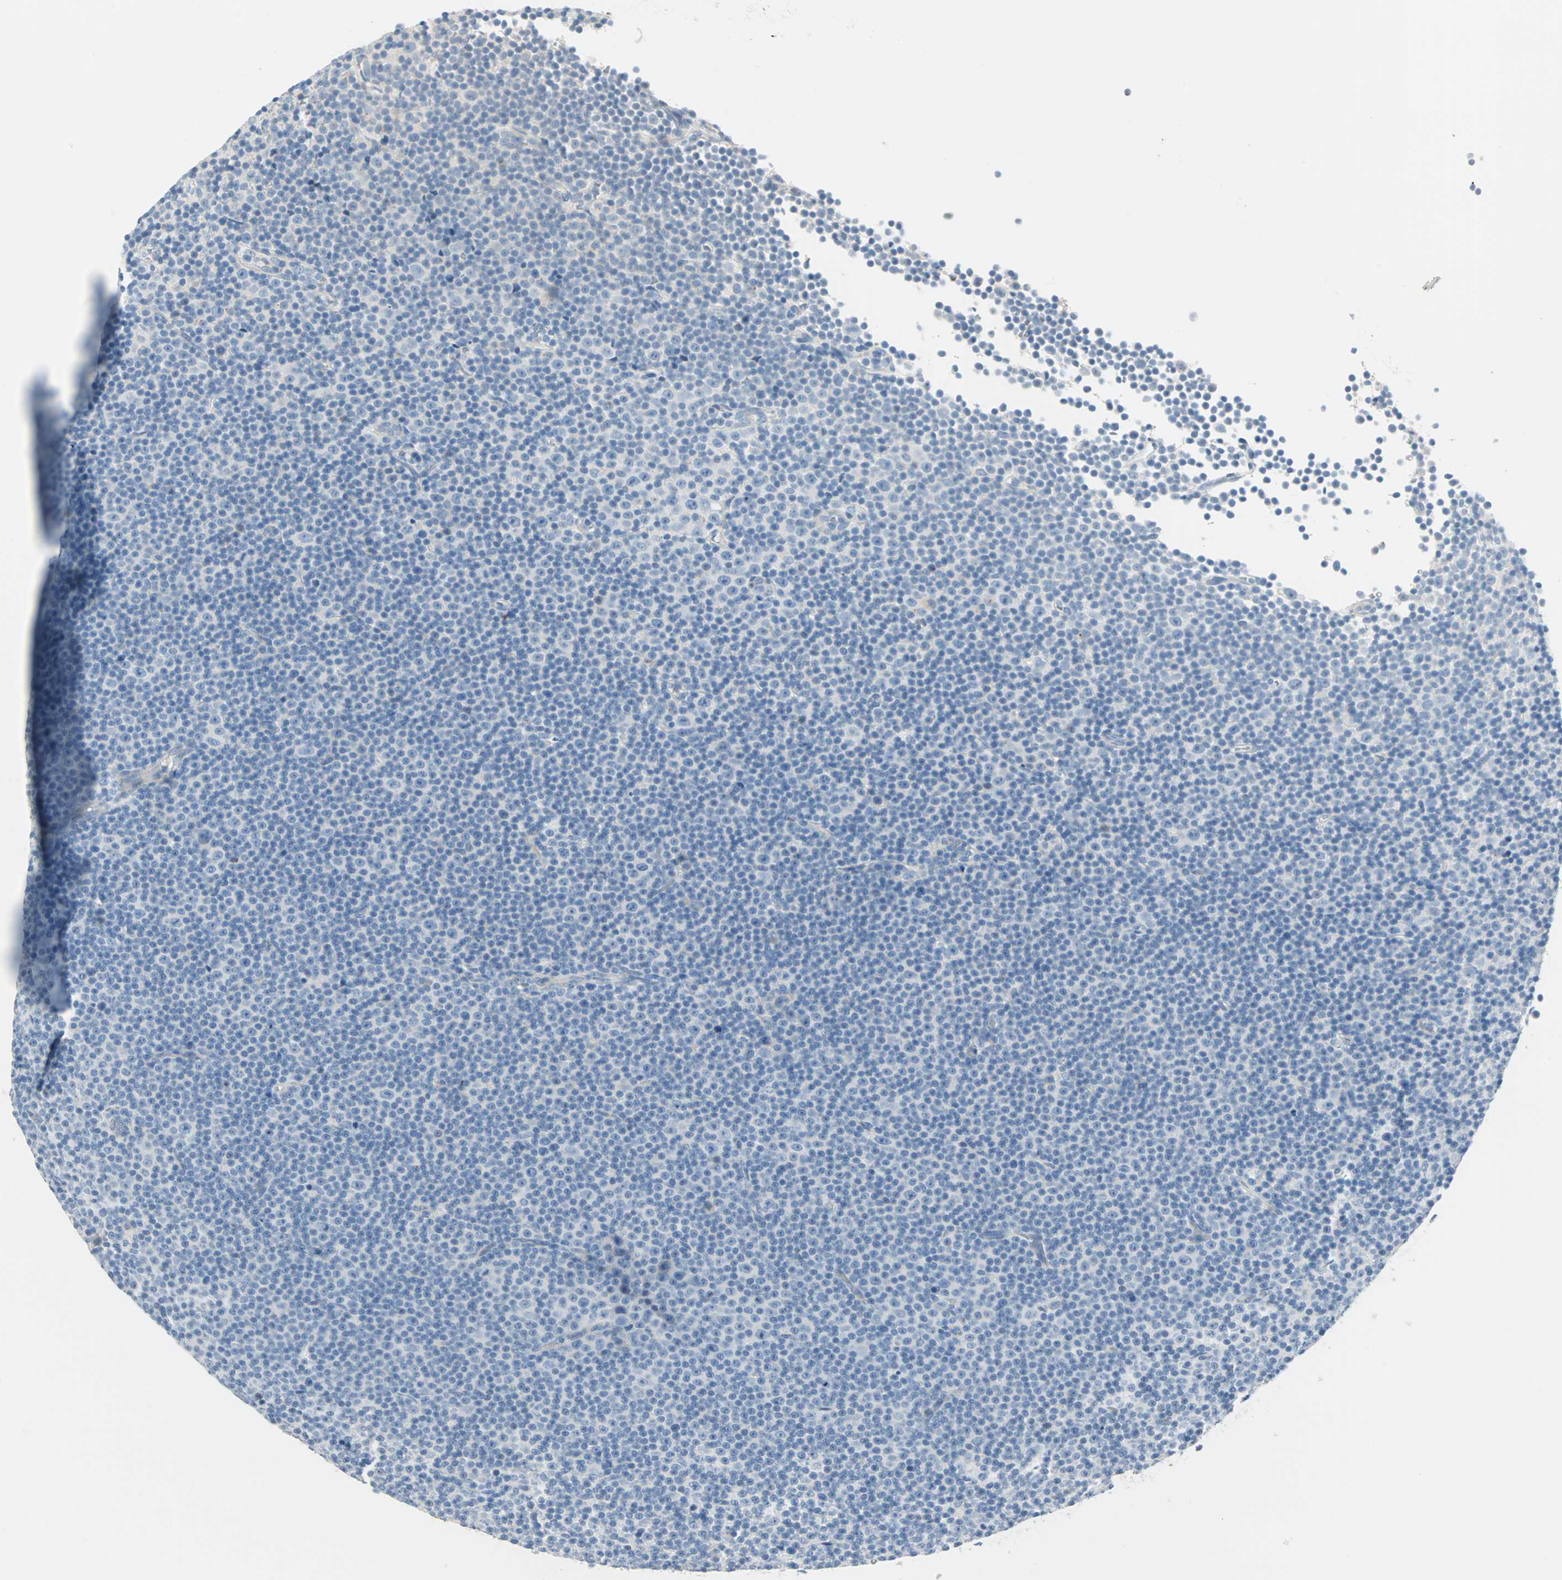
{"staining": {"intensity": "negative", "quantity": "none", "location": "none"}, "tissue": "lymphoma", "cell_type": "Tumor cells", "image_type": "cancer", "snomed": [{"axis": "morphology", "description": "Malignant lymphoma, non-Hodgkin's type, Low grade"}, {"axis": "topography", "description": "Lymph node"}], "caption": "A high-resolution photomicrograph shows IHC staining of lymphoma, which shows no significant staining in tumor cells.", "gene": "SULT1C2", "patient": {"sex": "female", "age": 67}}